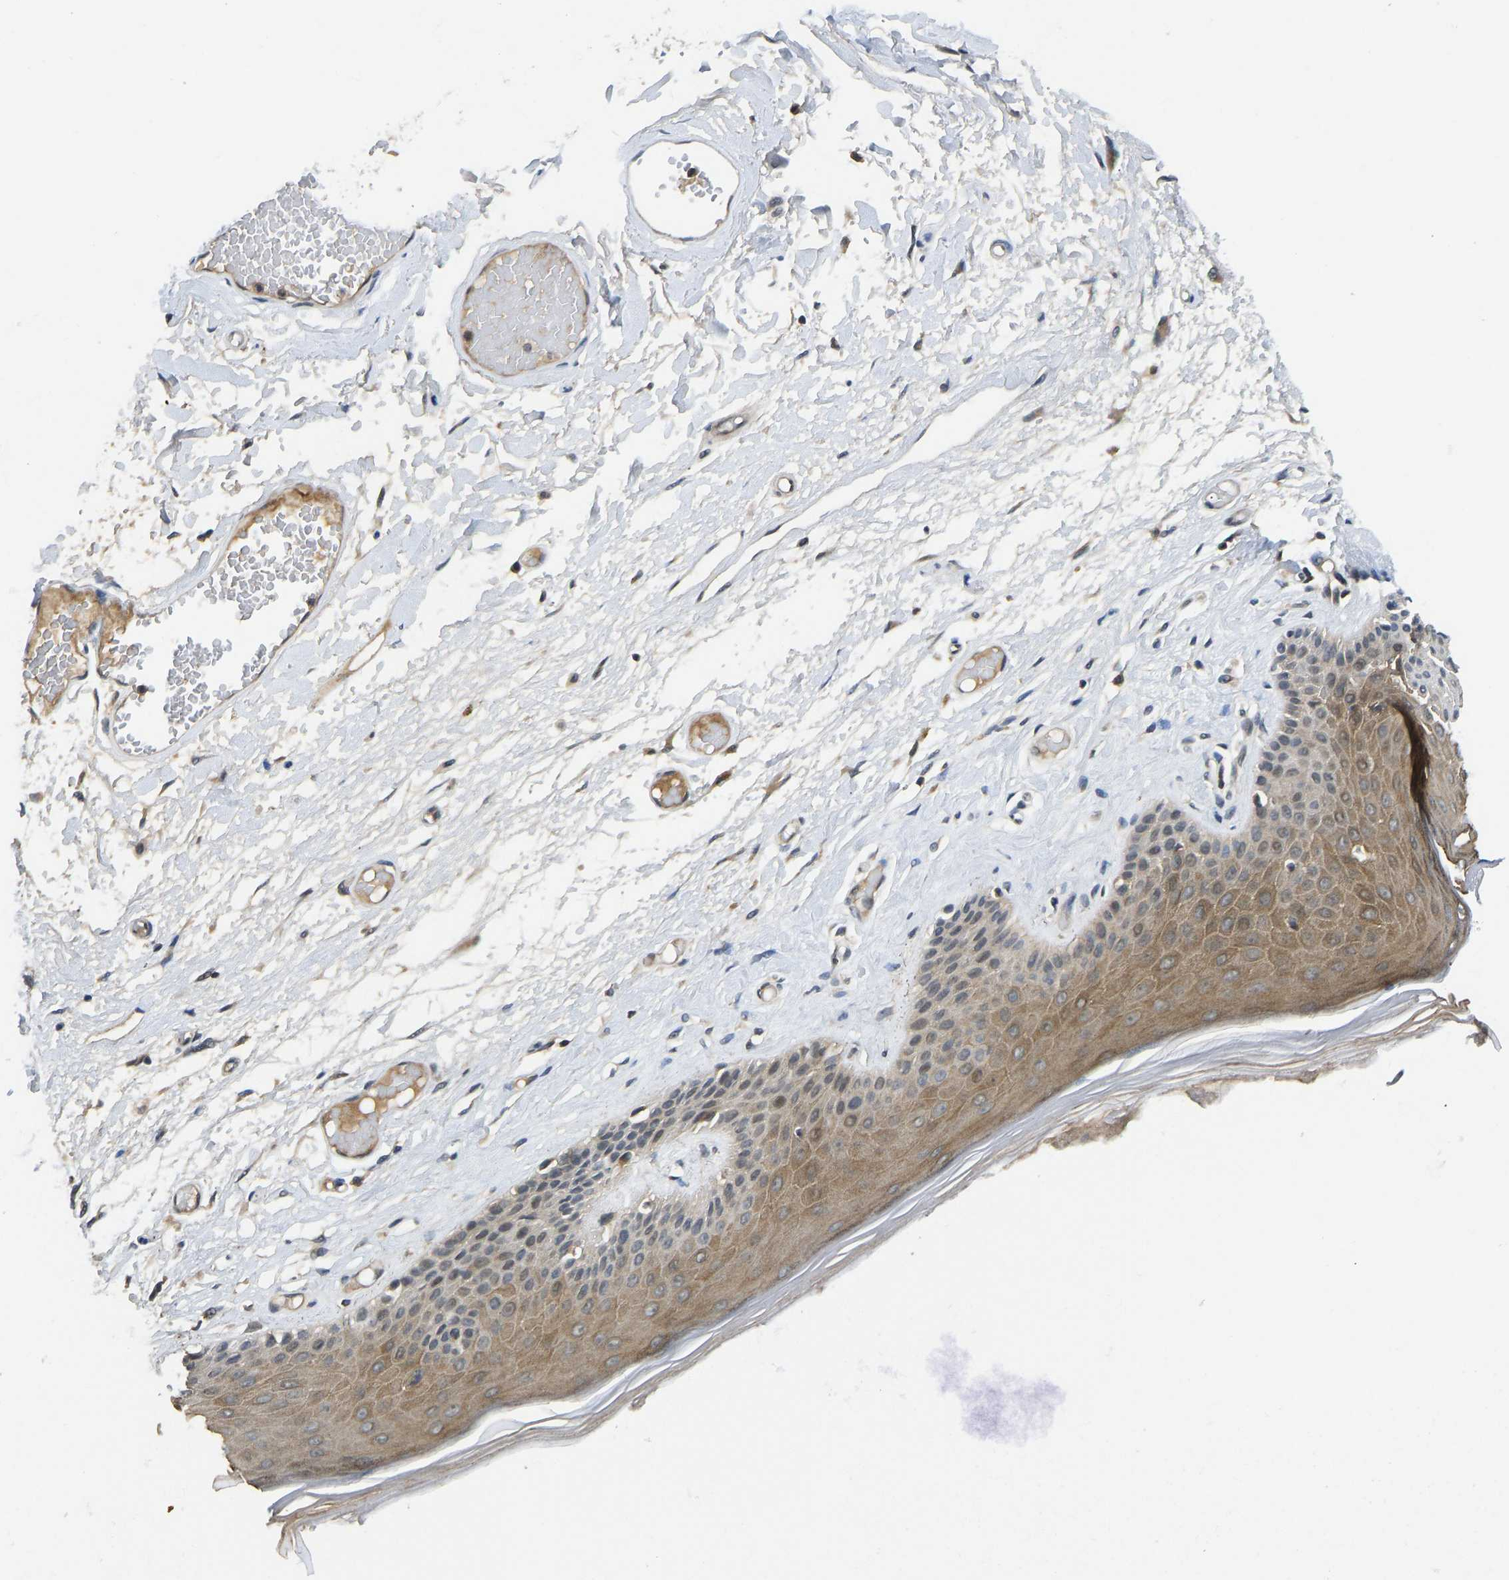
{"staining": {"intensity": "moderate", "quantity": ">75%", "location": "cytoplasmic/membranous"}, "tissue": "skin", "cell_type": "Epidermal cells", "image_type": "normal", "snomed": [{"axis": "morphology", "description": "Normal tissue, NOS"}, {"axis": "topography", "description": "Vulva"}], "caption": "Human skin stained for a protein (brown) exhibits moderate cytoplasmic/membranous positive staining in about >75% of epidermal cells.", "gene": "NDRG3", "patient": {"sex": "female", "age": 73}}